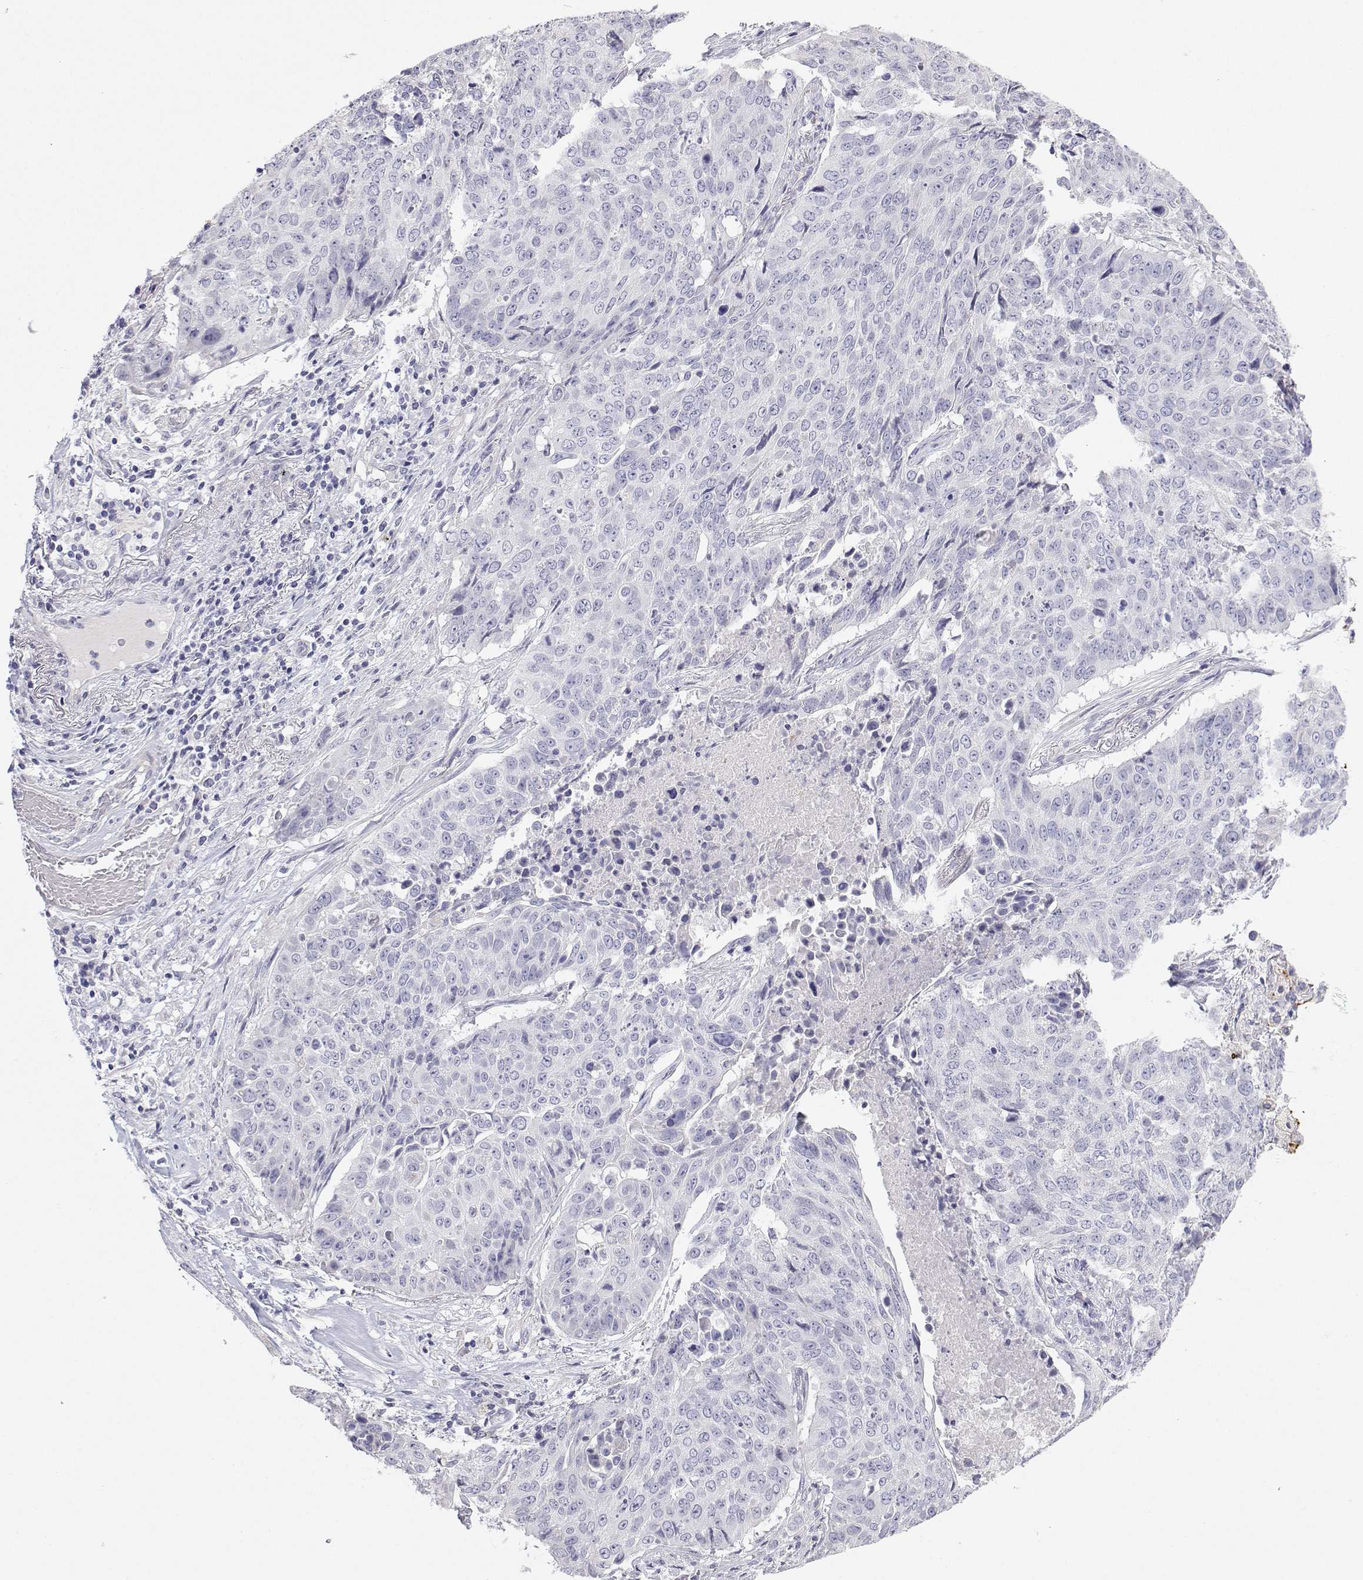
{"staining": {"intensity": "negative", "quantity": "none", "location": "none"}, "tissue": "lung cancer", "cell_type": "Tumor cells", "image_type": "cancer", "snomed": [{"axis": "morphology", "description": "Normal tissue, NOS"}, {"axis": "morphology", "description": "Squamous cell carcinoma, NOS"}, {"axis": "topography", "description": "Bronchus"}, {"axis": "topography", "description": "Lung"}], "caption": "Immunohistochemistry (IHC) of human lung cancer (squamous cell carcinoma) demonstrates no staining in tumor cells.", "gene": "ANKRD65", "patient": {"sex": "male", "age": 64}}